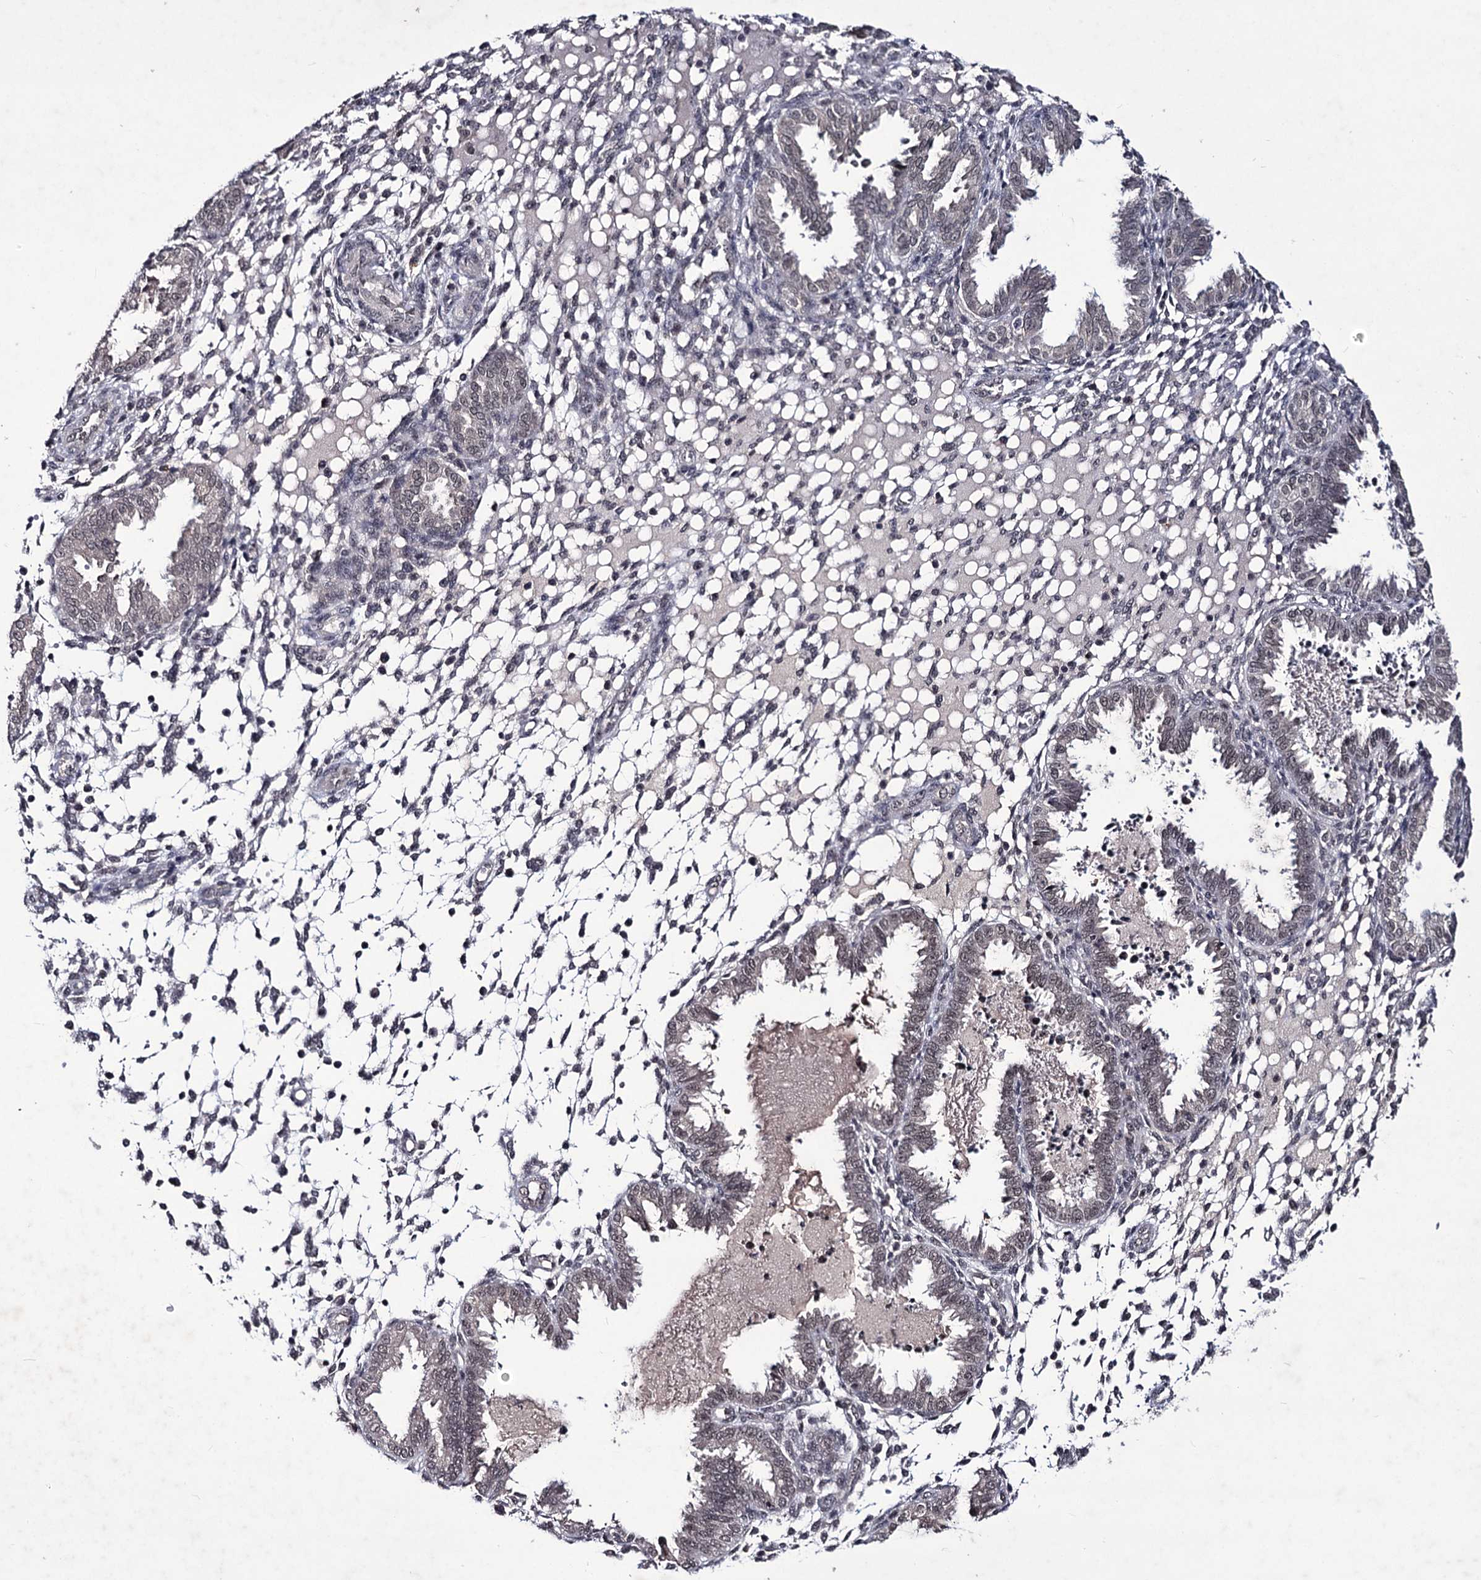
{"staining": {"intensity": "negative", "quantity": "none", "location": "none"}, "tissue": "endometrium", "cell_type": "Cells in endometrial stroma", "image_type": "normal", "snomed": [{"axis": "morphology", "description": "Normal tissue, NOS"}, {"axis": "topography", "description": "Endometrium"}], "caption": "Immunohistochemistry (IHC) of unremarkable human endometrium reveals no staining in cells in endometrial stroma.", "gene": "VGLL4", "patient": {"sex": "female", "age": 33}}